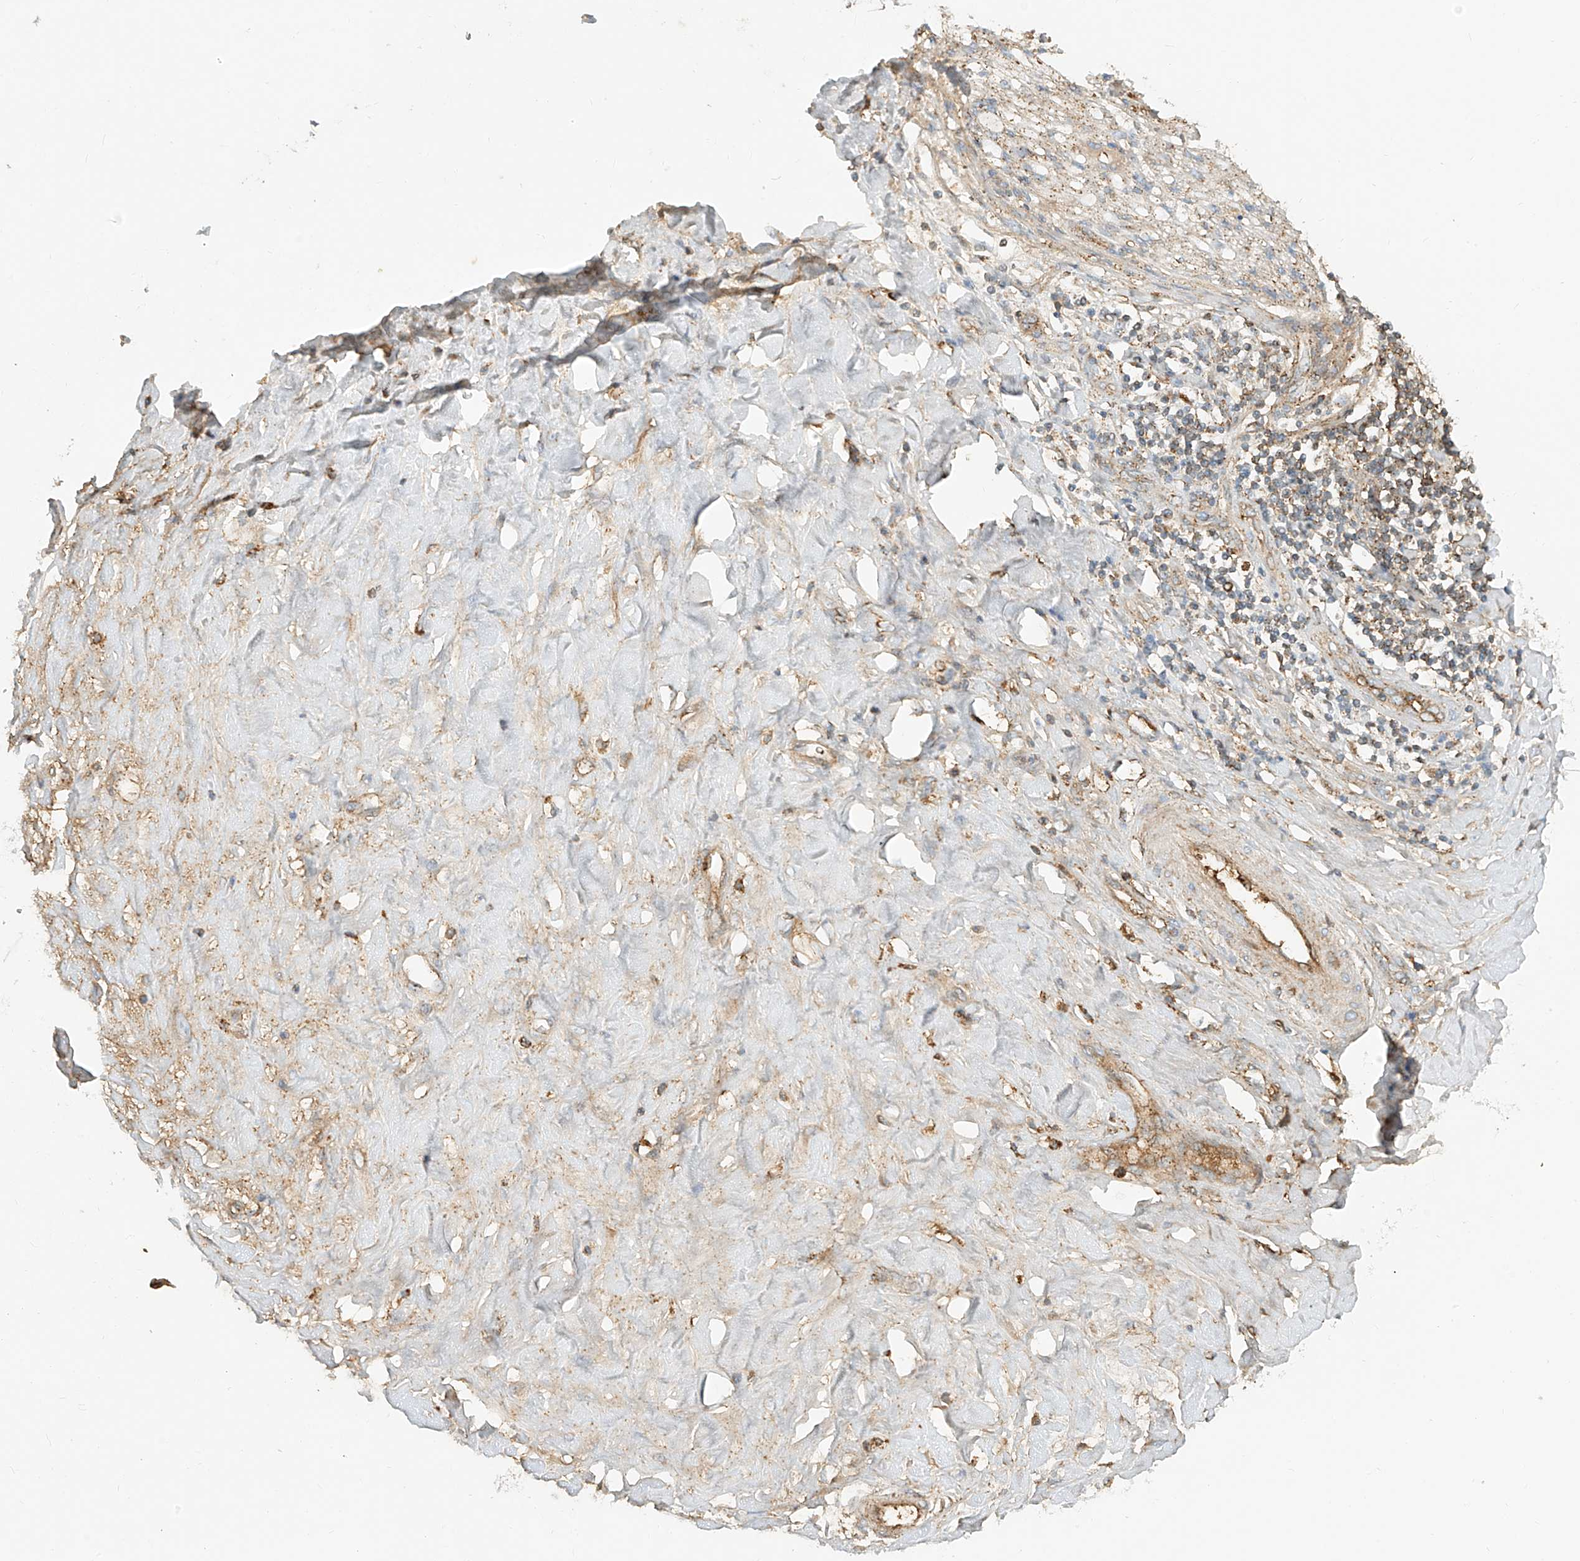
{"staining": {"intensity": "moderate", "quantity": "25%-75%", "location": "cytoplasmic/membranous"}, "tissue": "adipose tissue", "cell_type": "Adipocytes", "image_type": "normal", "snomed": [{"axis": "morphology", "description": "Normal tissue, NOS"}, {"axis": "morphology", "description": "Adenocarcinoma, NOS"}, {"axis": "topography", "description": "Pancreas"}, {"axis": "topography", "description": "Peripheral nerve tissue"}], "caption": "Immunohistochemistry (IHC) (DAB (3,3'-diaminobenzidine)) staining of unremarkable human adipose tissue exhibits moderate cytoplasmic/membranous protein positivity in approximately 25%-75% of adipocytes. (brown staining indicates protein expression, while blue staining denotes nuclei).", "gene": "OCSTAMP", "patient": {"sex": "male", "age": 59}}